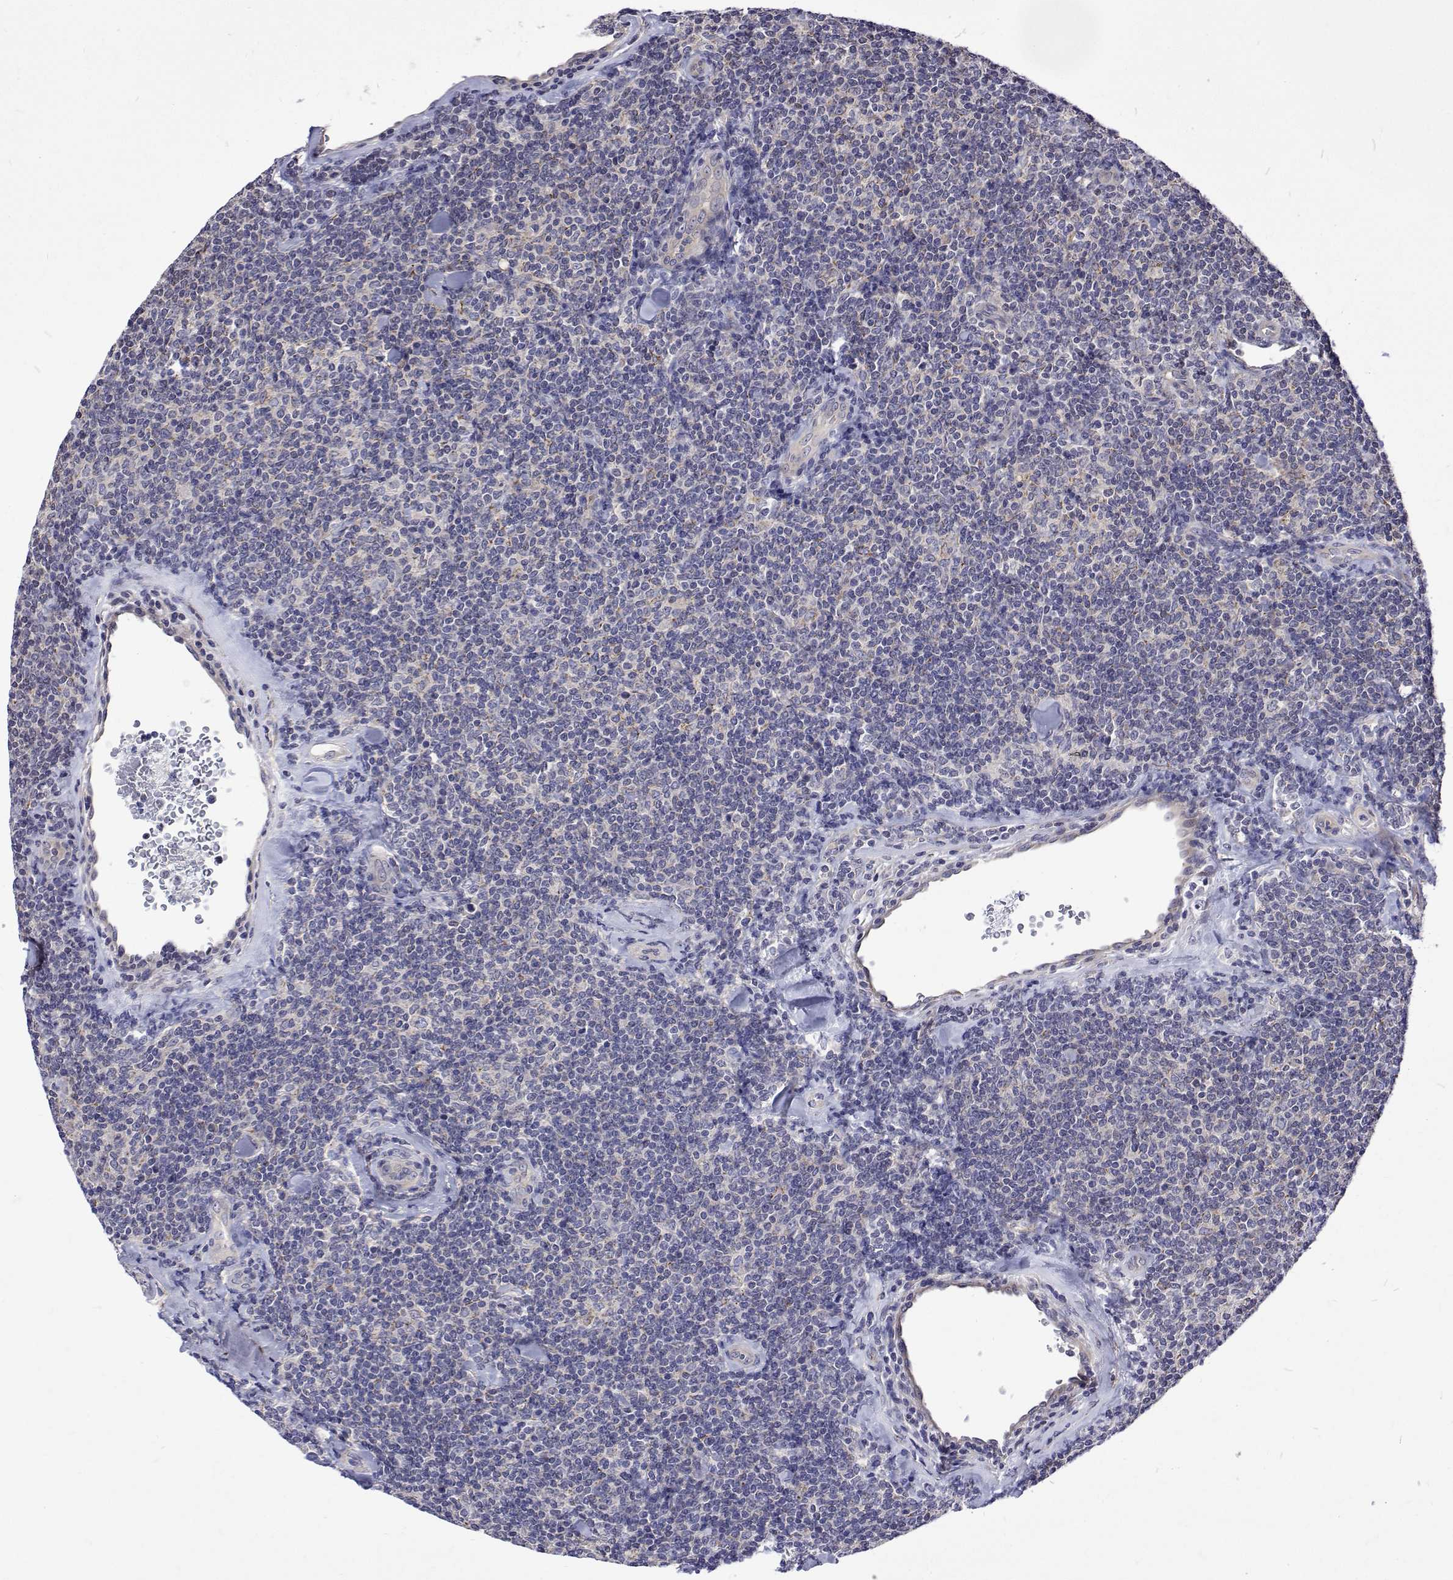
{"staining": {"intensity": "negative", "quantity": "none", "location": "none"}, "tissue": "lymphoma", "cell_type": "Tumor cells", "image_type": "cancer", "snomed": [{"axis": "morphology", "description": "Malignant lymphoma, non-Hodgkin's type, Low grade"}, {"axis": "topography", "description": "Lymph node"}], "caption": "Human lymphoma stained for a protein using IHC displays no expression in tumor cells.", "gene": "PADI1", "patient": {"sex": "female", "age": 56}}